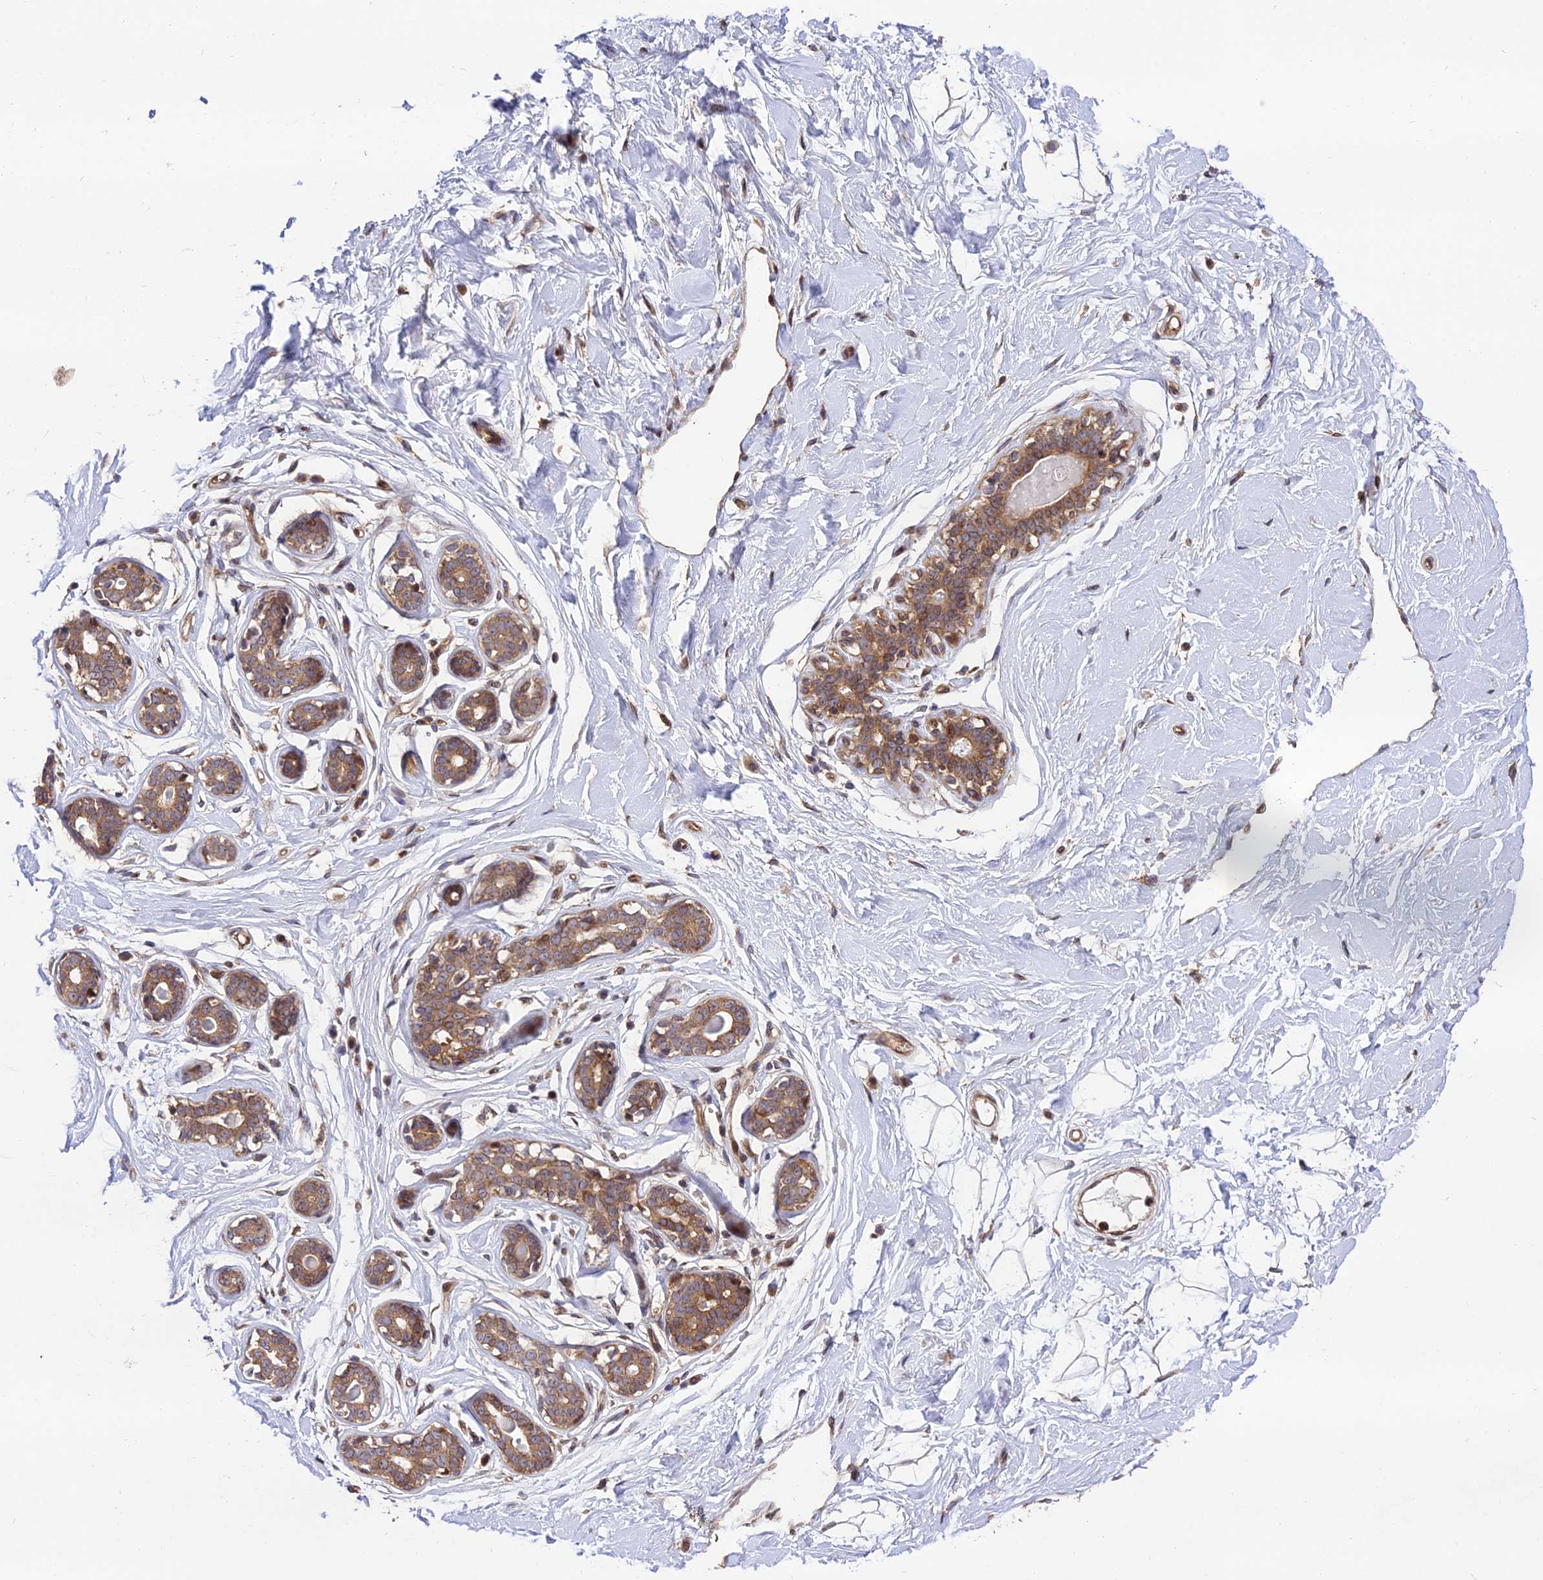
{"staining": {"intensity": "negative", "quantity": "none", "location": "none"}, "tissue": "breast", "cell_type": "Adipocytes", "image_type": "normal", "snomed": [{"axis": "morphology", "description": "Normal tissue, NOS"}, {"axis": "morphology", "description": "Adenoma, NOS"}, {"axis": "topography", "description": "Breast"}], "caption": "Immunohistochemistry image of normal breast stained for a protein (brown), which displays no expression in adipocytes.", "gene": "SMG6", "patient": {"sex": "female", "age": 23}}